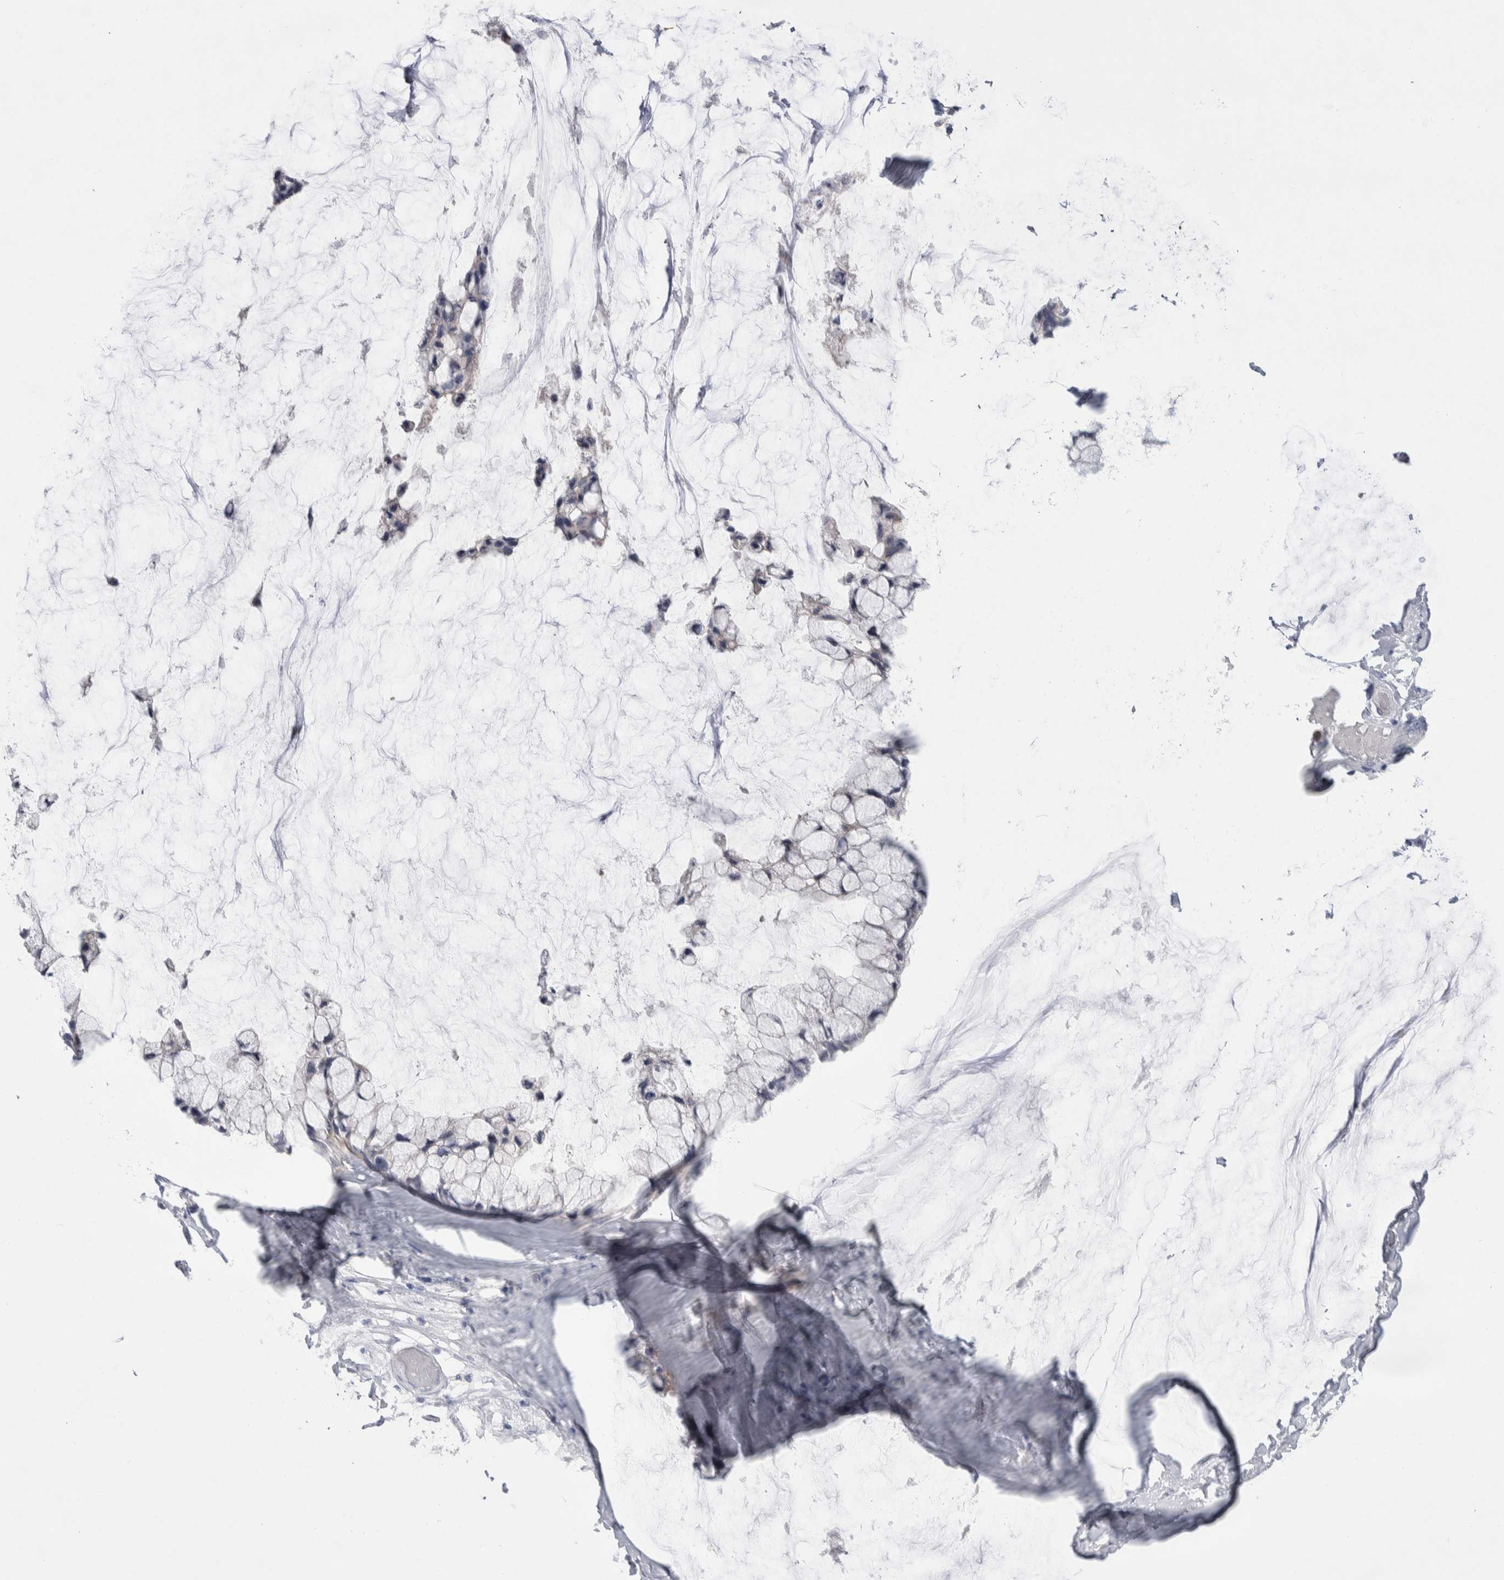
{"staining": {"intensity": "negative", "quantity": "none", "location": "none"}, "tissue": "ovarian cancer", "cell_type": "Tumor cells", "image_type": "cancer", "snomed": [{"axis": "morphology", "description": "Cystadenocarcinoma, mucinous, NOS"}, {"axis": "topography", "description": "Ovary"}], "caption": "Ovarian mucinous cystadenocarcinoma was stained to show a protein in brown. There is no significant expression in tumor cells.", "gene": "LURAP1L", "patient": {"sex": "female", "age": 39}}